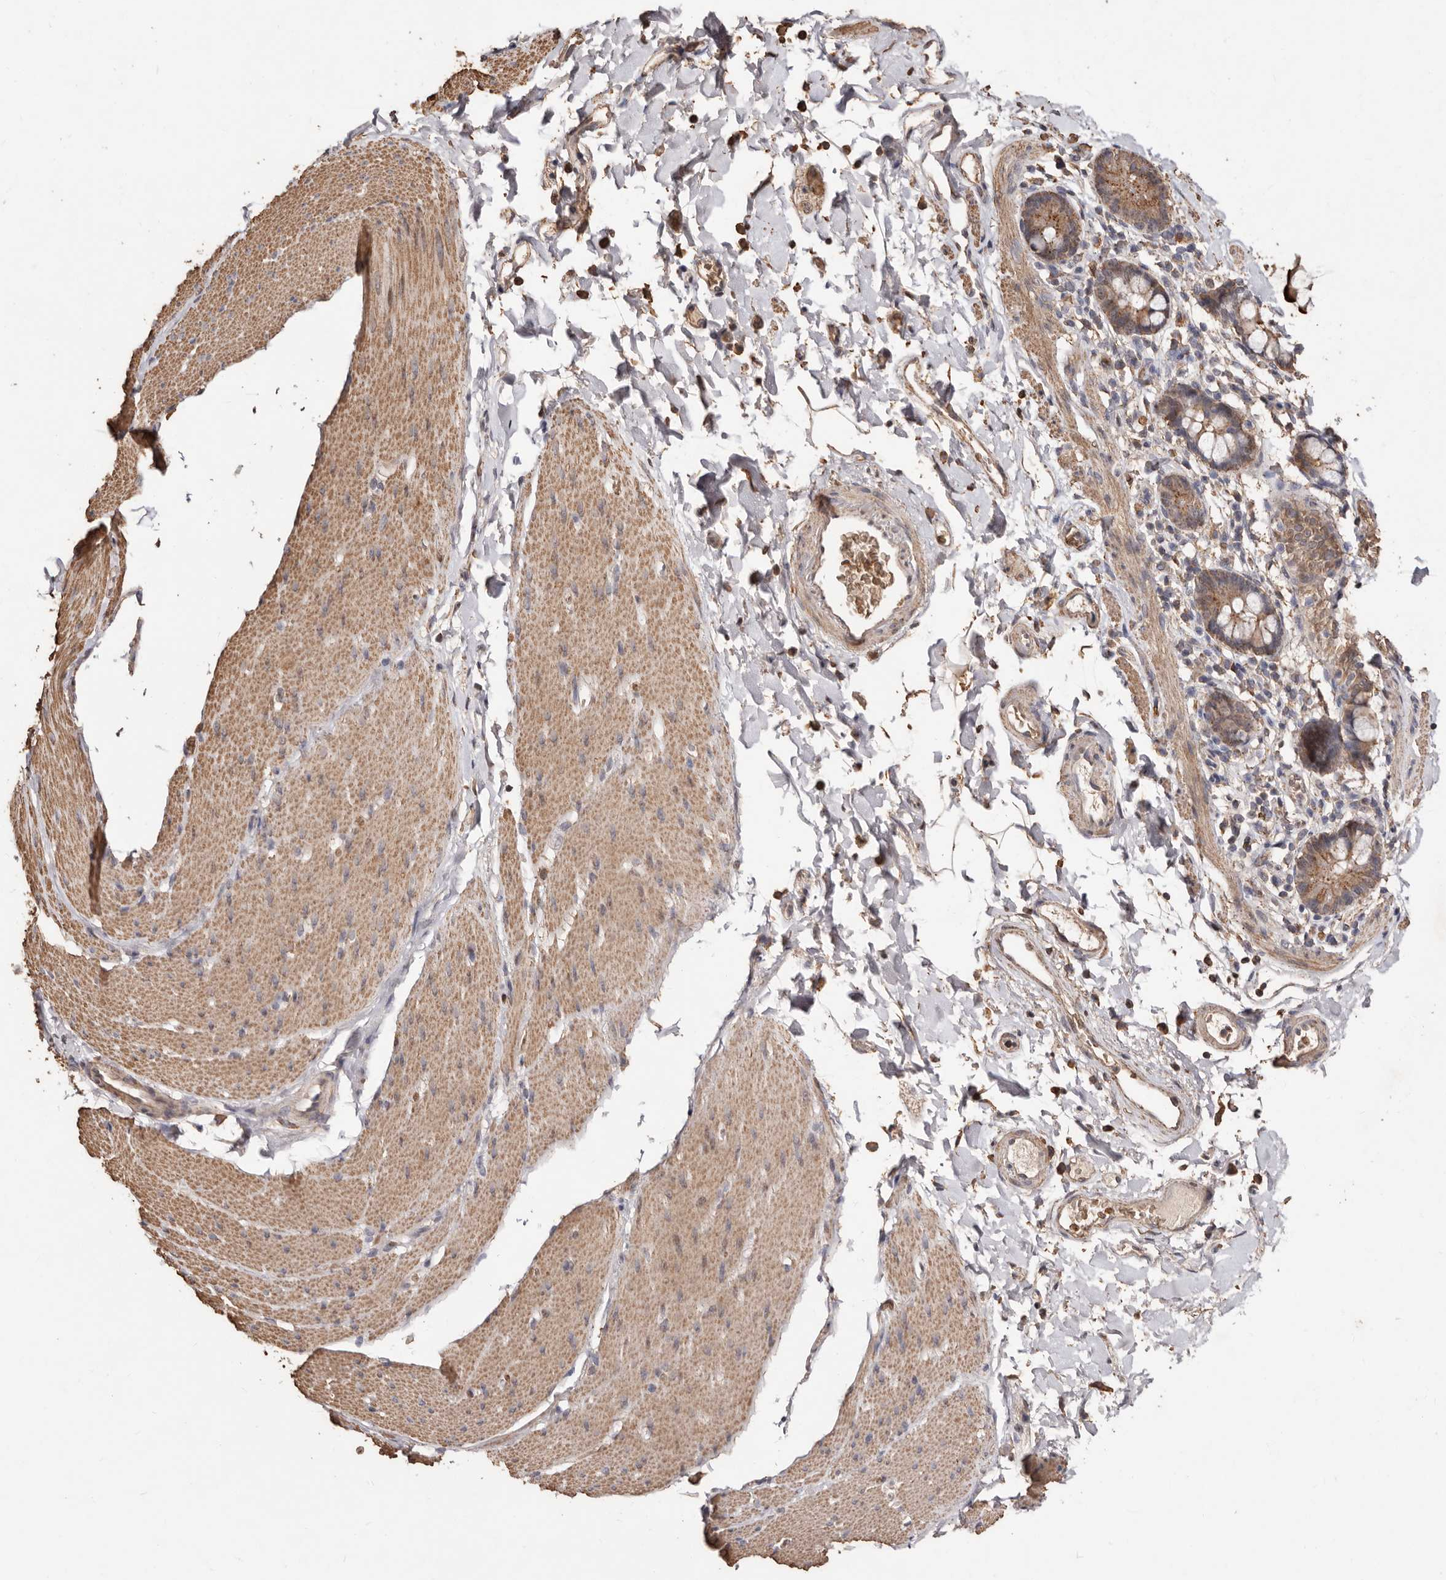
{"staining": {"intensity": "moderate", "quantity": ">75%", "location": "cytoplasmic/membranous"}, "tissue": "smooth muscle", "cell_type": "Smooth muscle cells", "image_type": "normal", "snomed": [{"axis": "morphology", "description": "Normal tissue, NOS"}, {"axis": "topography", "description": "Smooth muscle"}, {"axis": "topography", "description": "Small intestine"}], "caption": "This photomicrograph reveals benign smooth muscle stained with IHC to label a protein in brown. The cytoplasmic/membranous of smooth muscle cells show moderate positivity for the protein. Nuclei are counter-stained blue.", "gene": "GRAMD2A", "patient": {"sex": "female", "age": 84}}